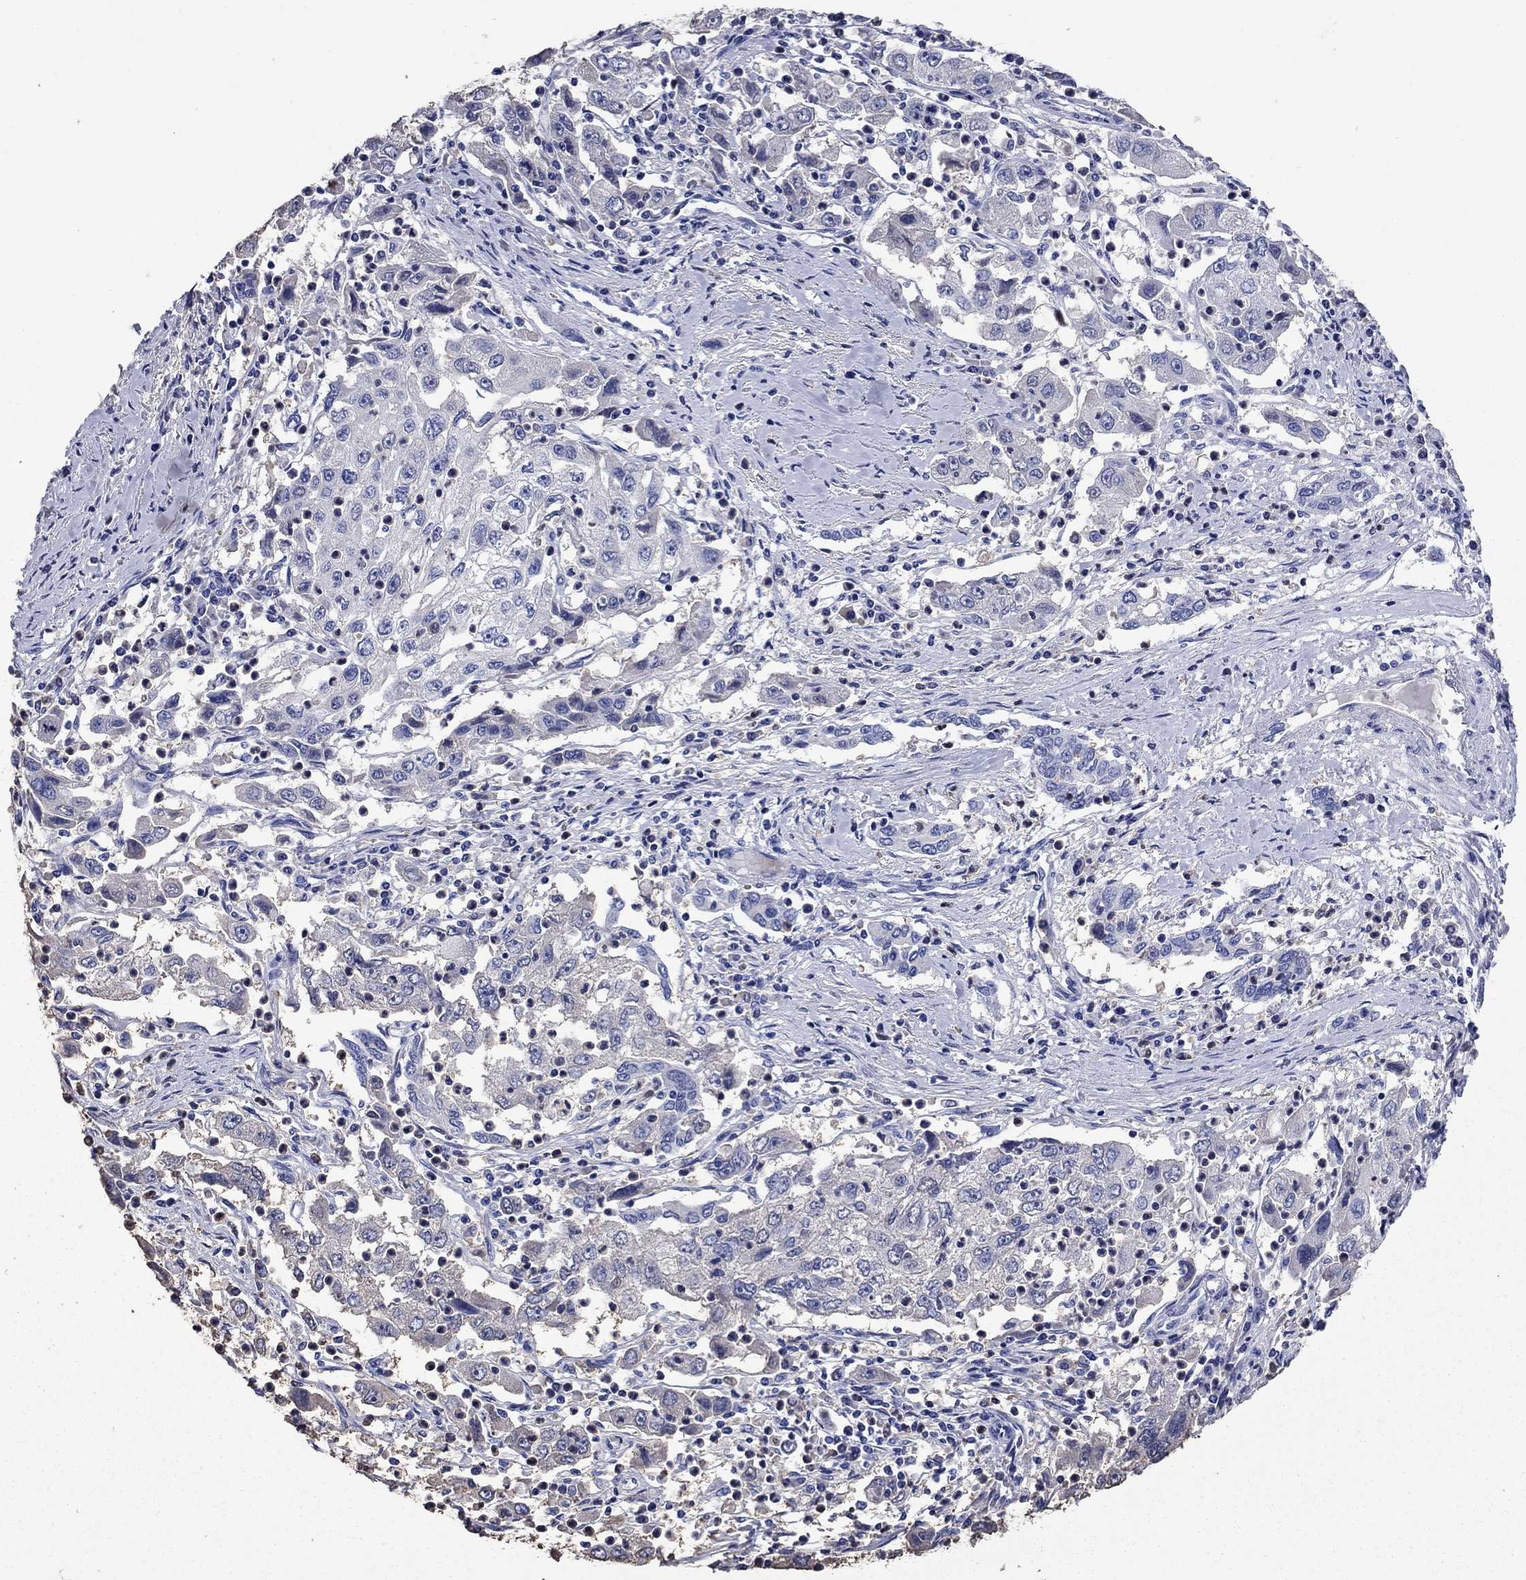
{"staining": {"intensity": "negative", "quantity": "none", "location": "none"}, "tissue": "cervical cancer", "cell_type": "Tumor cells", "image_type": "cancer", "snomed": [{"axis": "morphology", "description": "Squamous cell carcinoma, NOS"}, {"axis": "topography", "description": "Cervix"}], "caption": "The image exhibits no staining of tumor cells in cervical cancer.", "gene": "TFR2", "patient": {"sex": "female", "age": 36}}